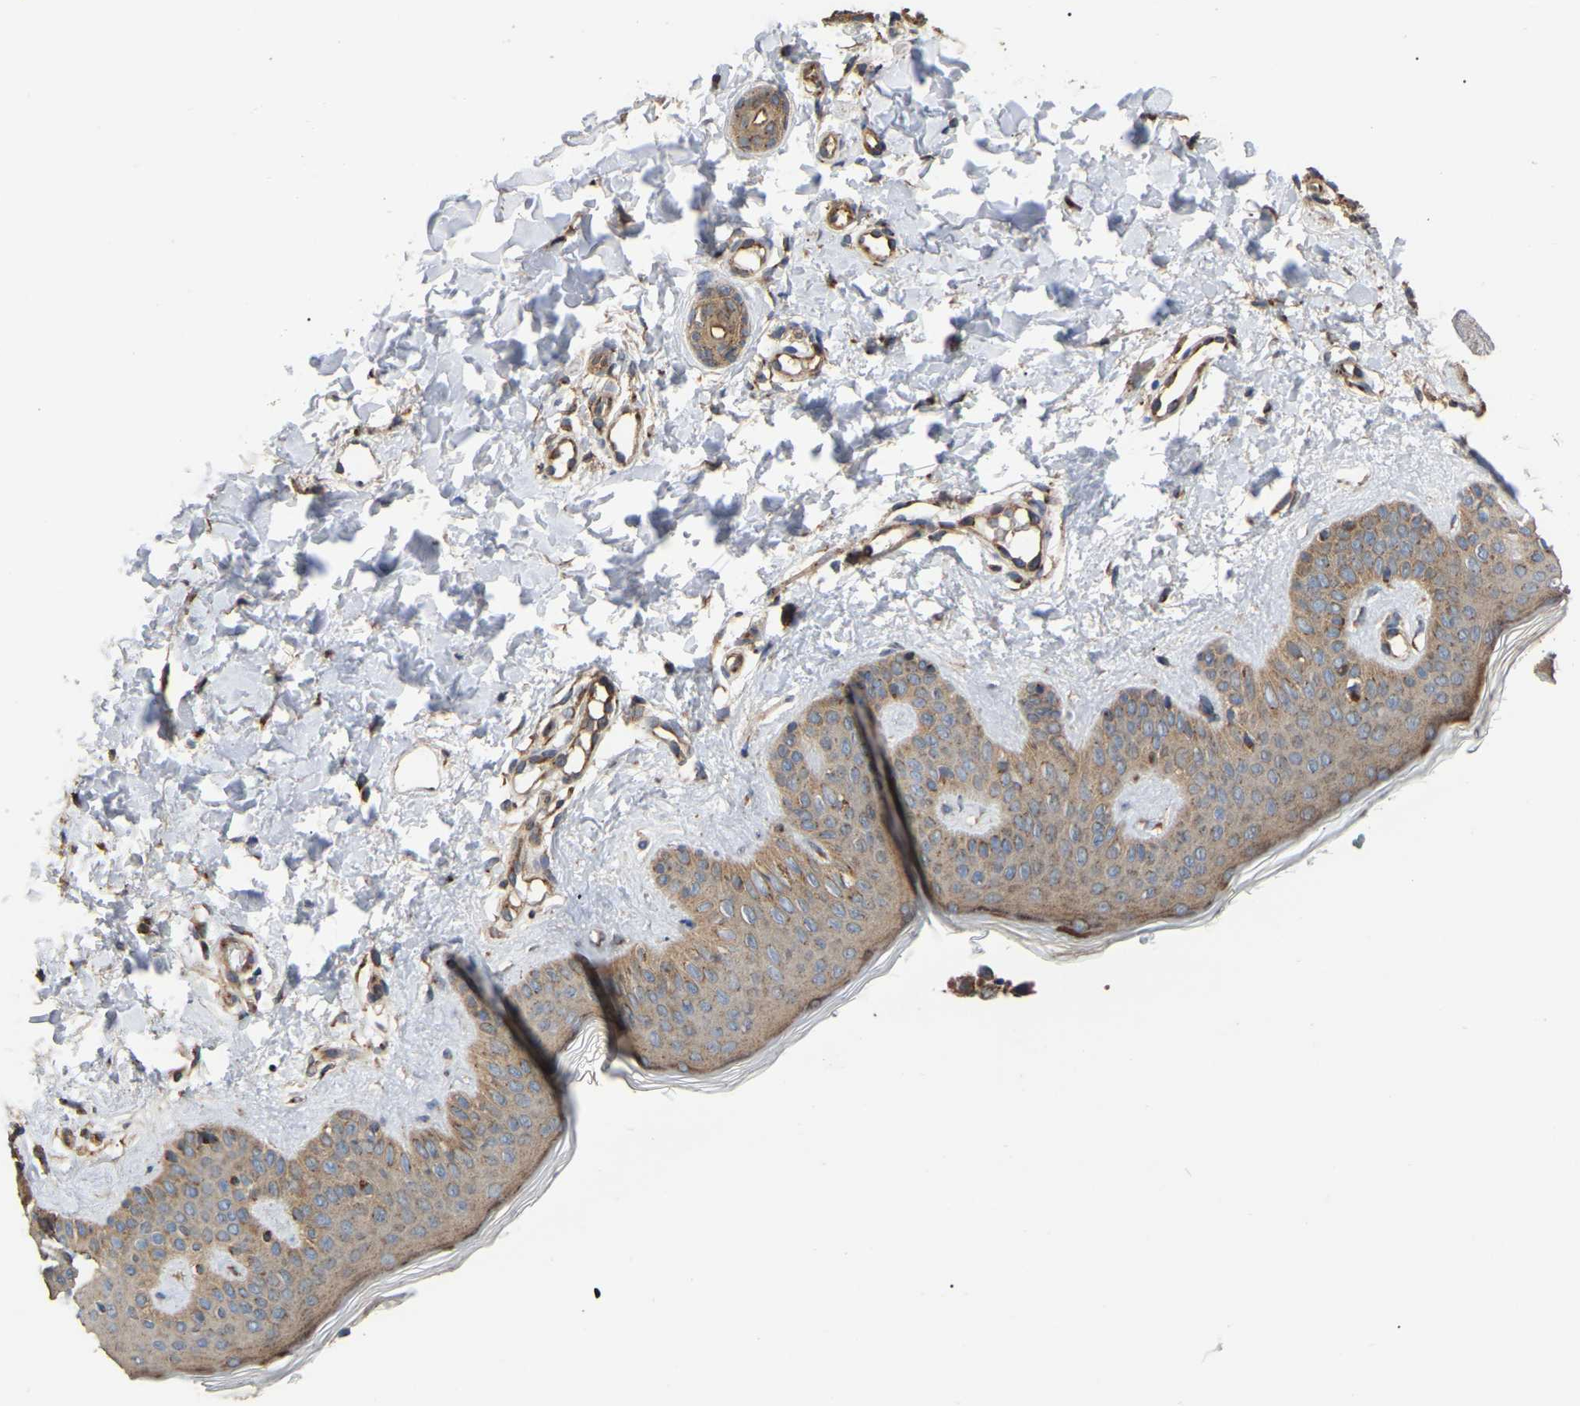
{"staining": {"intensity": "weak", "quantity": ">75%", "location": "cytoplasmic/membranous"}, "tissue": "skin", "cell_type": "Fibroblasts", "image_type": "normal", "snomed": [{"axis": "morphology", "description": "Normal tissue, NOS"}, {"axis": "topography", "description": "Skin"}], "caption": "Immunohistochemistry (IHC) staining of benign skin, which shows low levels of weak cytoplasmic/membranous positivity in about >75% of fibroblasts indicating weak cytoplasmic/membranous protein positivity. The staining was performed using DAB (3,3'-diaminobenzidine) (brown) for protein detection and nuclei were counterstained in hematoxylin (blue).", "gene": "GCC1", "patient": {"sex": "male", "age": 30}}